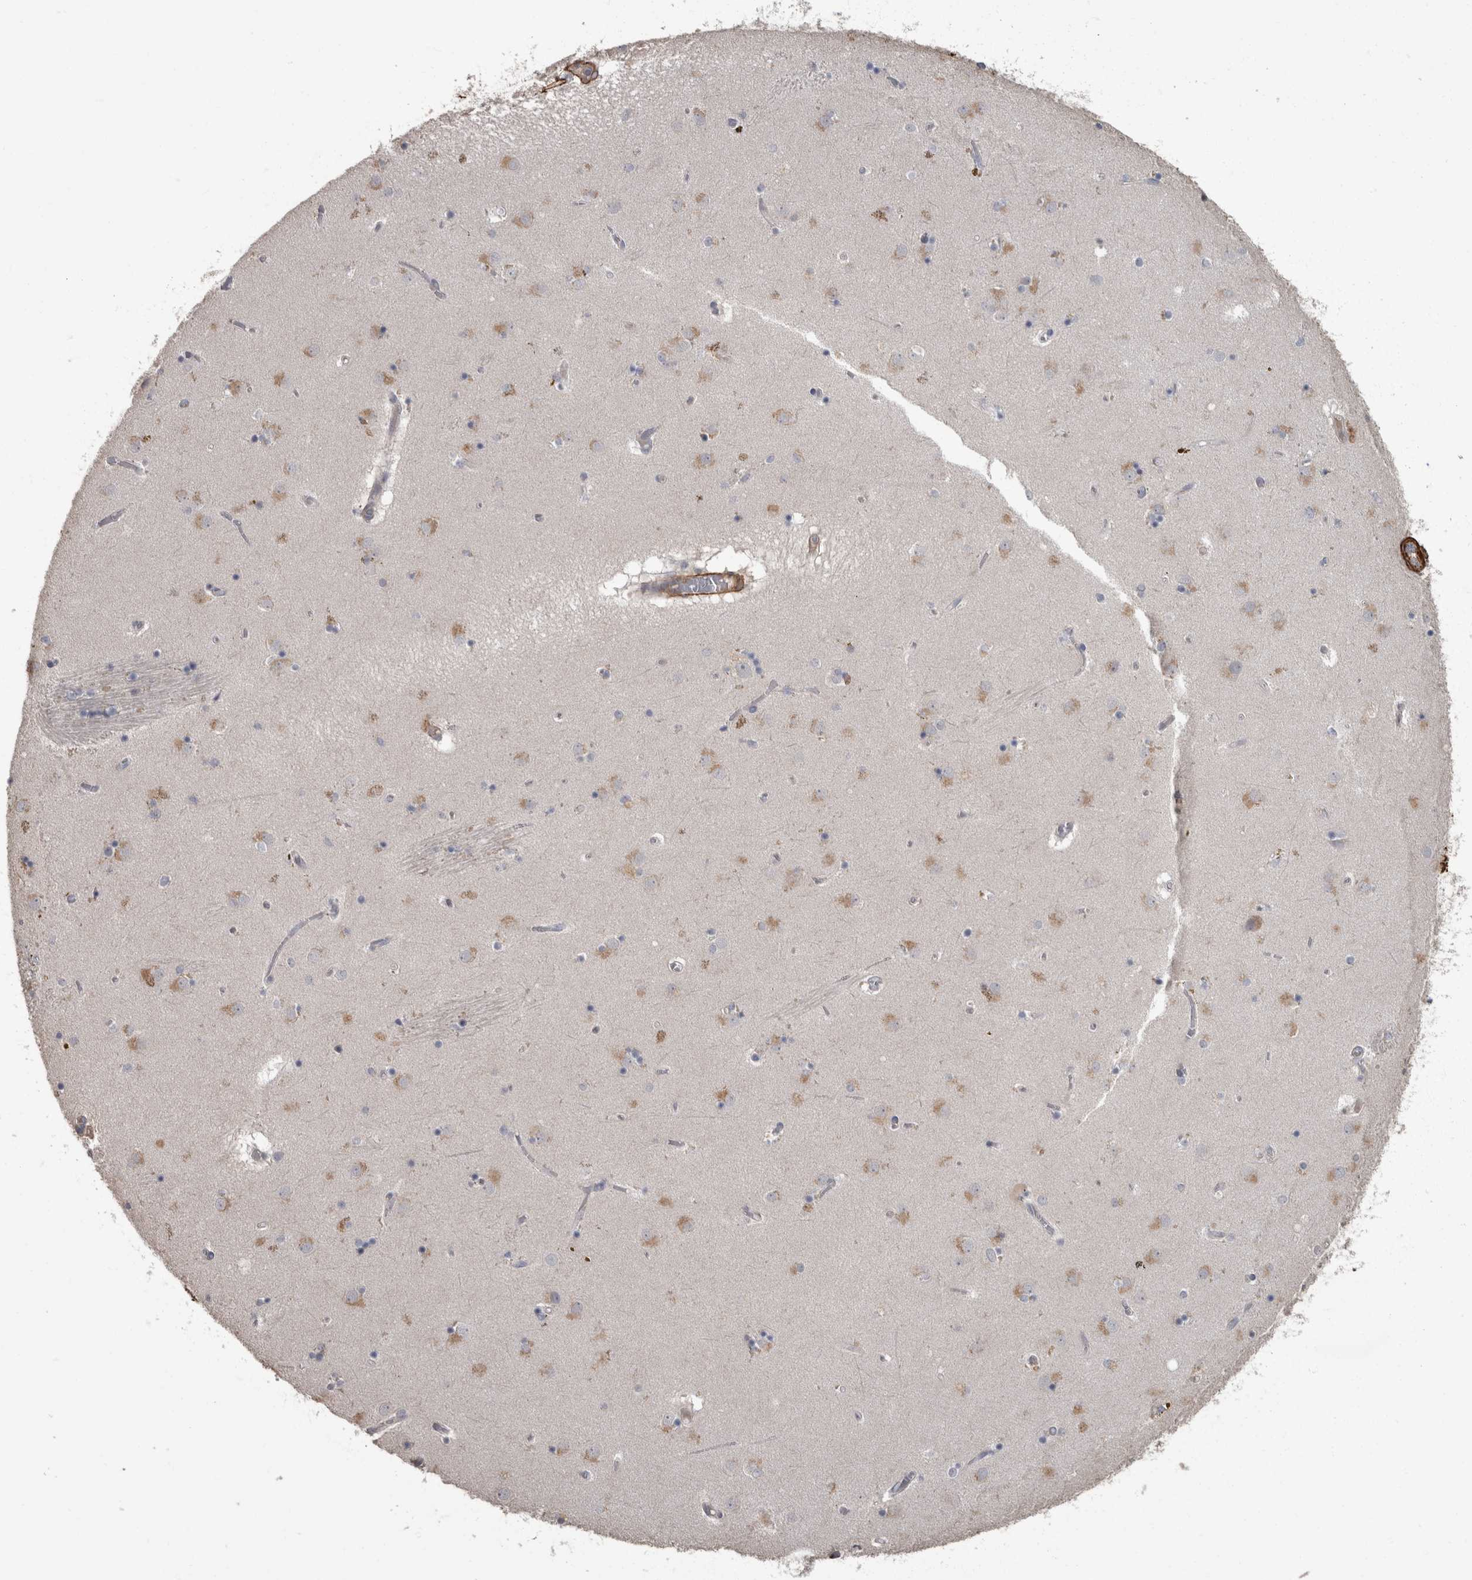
{"staining": {"intensity": "negative", "quantity": "none", "location": "none"}, "tissue": "caudate", "cell_type": "Glial cells", "image_type": "normal", "snomed": [{"axis": "morphology", "description": "Normal tissue, NOS"}, {"axis": "topography", "description": "Lateral ventricle wall"}], "caption": "Immunohistochemistry (IHC) photomicrograph of benign caudate stained for a protein (brown), which exhibits no staining in glial cells. (DAB (3,3'-diaminobenzidine) immunohistochemistry (IHC), high magnification).", "gene": "MASTL", "patient": {"sex": "male", "age": 70}}